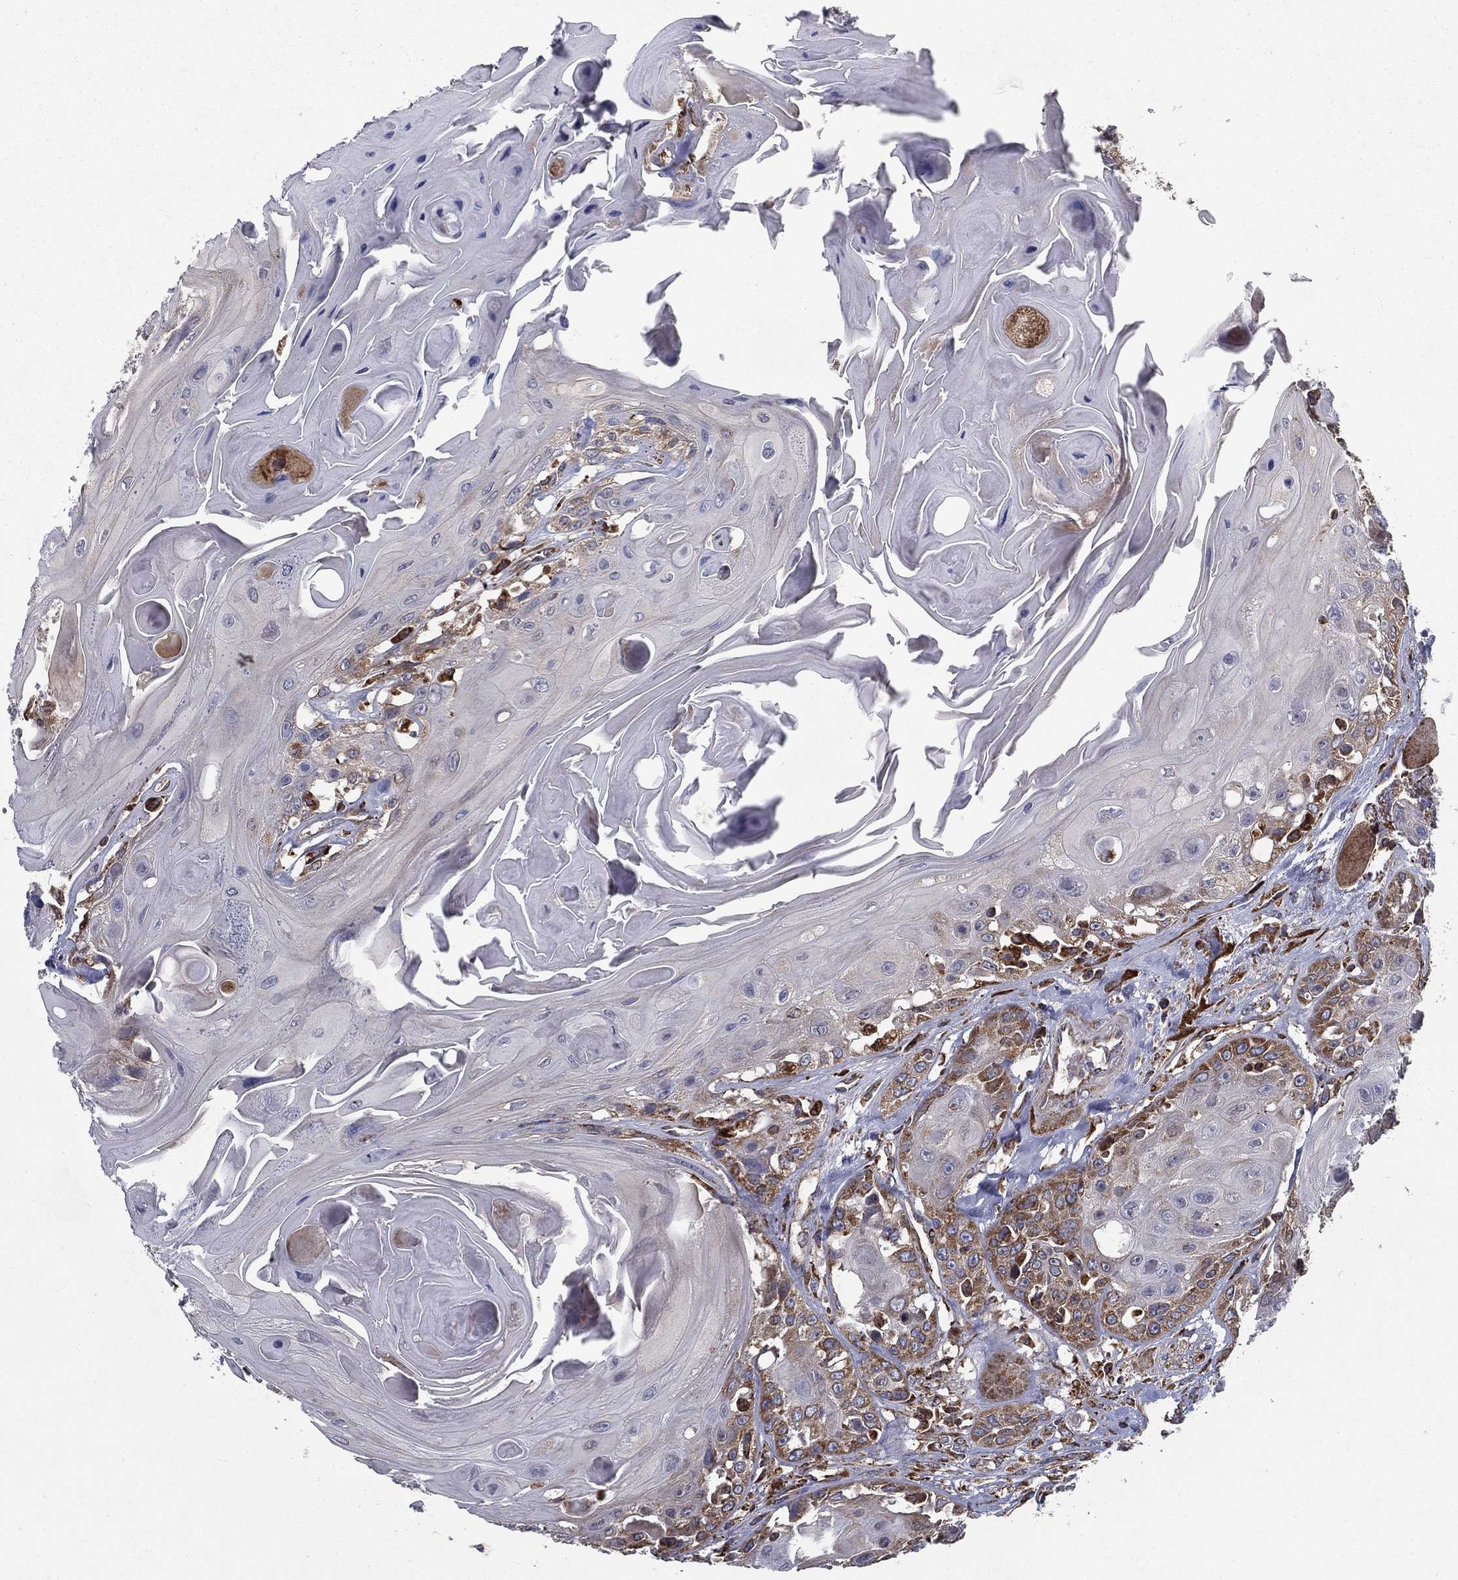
{"staining": {"intensity": "moderate", "quantity": "<25%", "location": "cytoplasmic/membranous"}, "tissue": "head and neck cancer", "cell_type": "Tumor cells", "image_type": "cancer", "snomed": [{"axis": "morphology", "description": "Squamous cell carcinoma, NOS"}, {"axis": "topography", "description": "Head-Neck"}], "caption": "Head and neck squamous cell carcinoma was stained to show a protein in brown. There is low levels of moderate cytoplasmic/membranous positivity in about <25% of tumor cells.", "gene": "MT-CYB", "patient": {"sex": "female", "age": 59}}